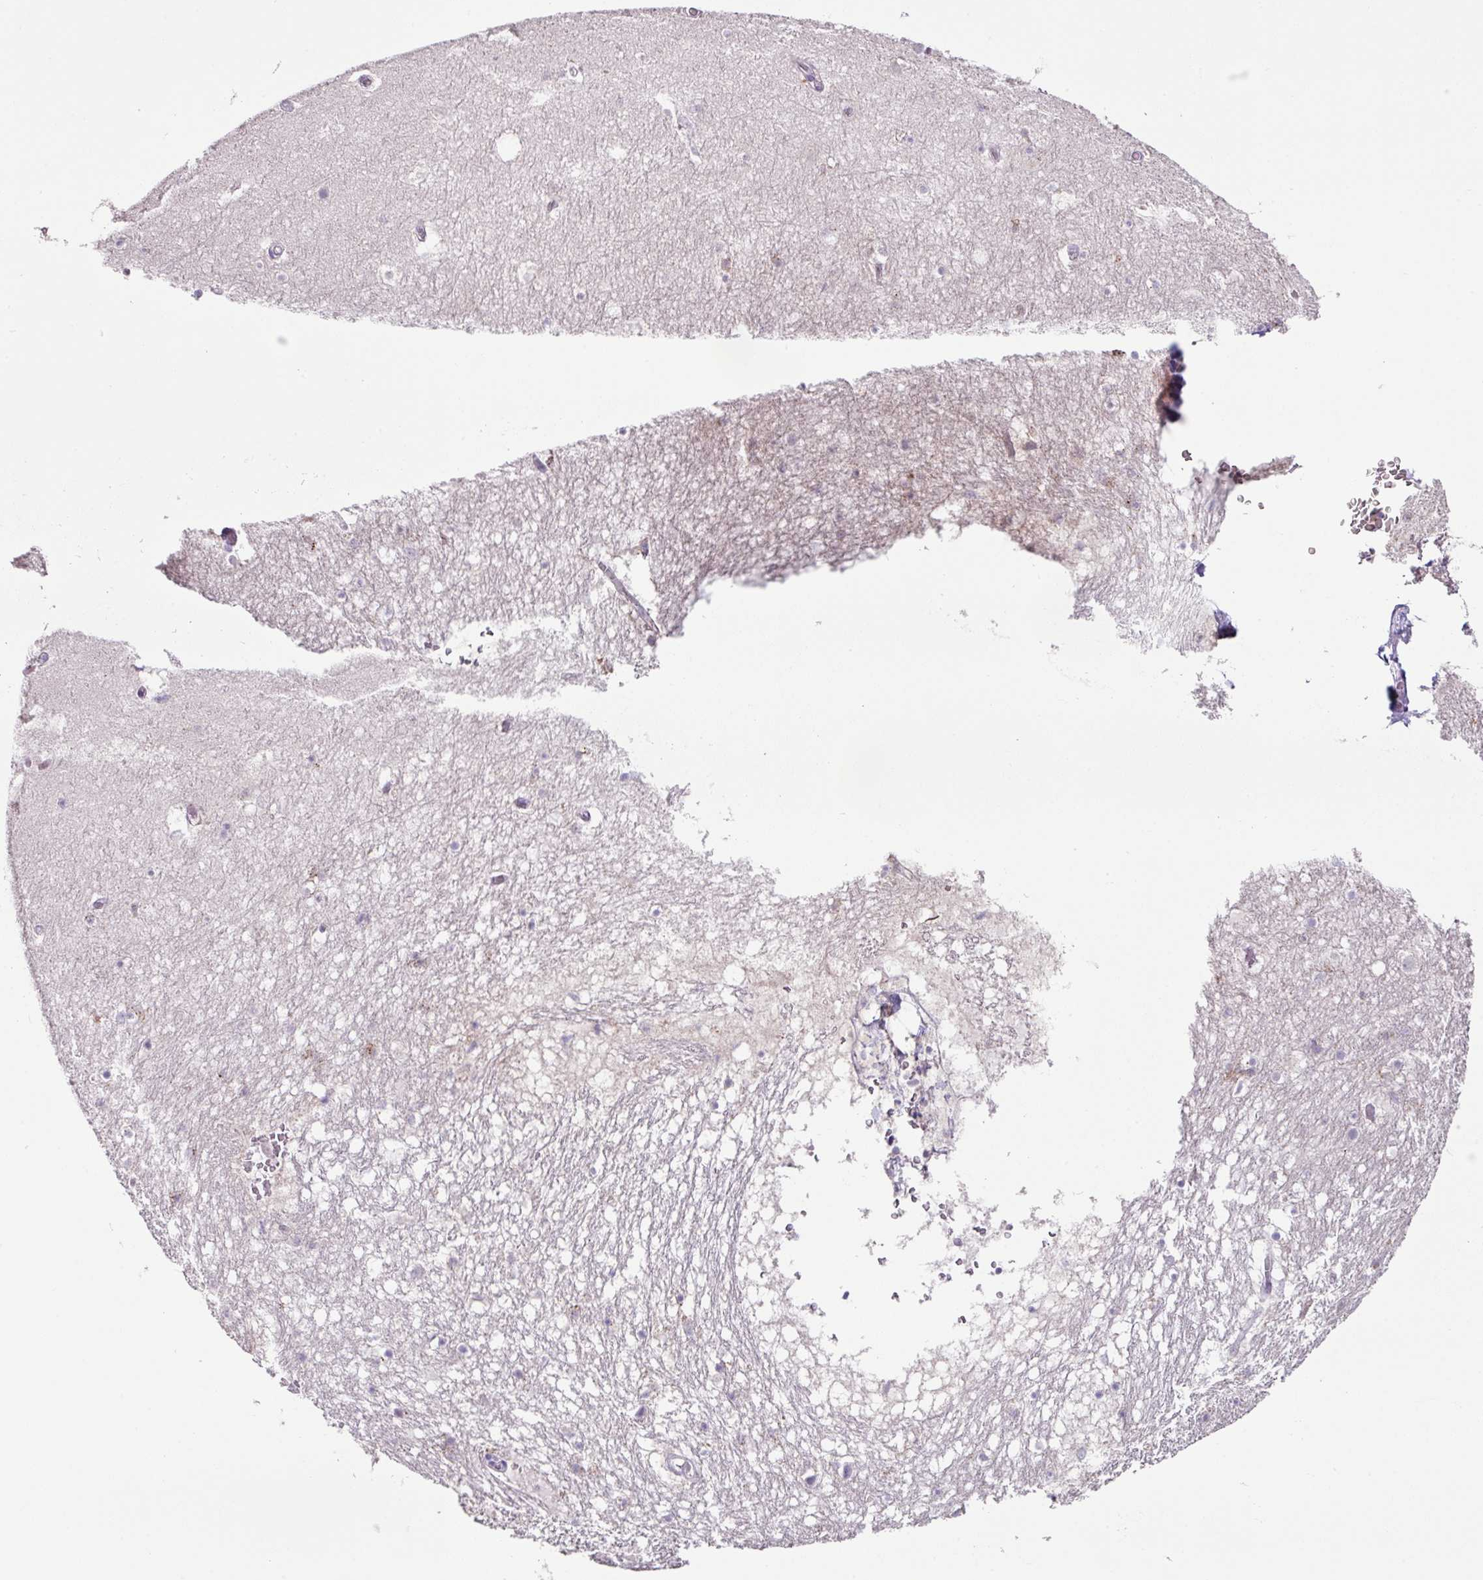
{"staining": {"intensity": "weak", "quantity": "<25%", "location": "cytoplasmic/membranous"}, "tissue": "hippocampus", "cell_type": "Glial cells", "image_type": "normal", "snomed": [{"axis": "morphology", "description": "Normal tissue, NOS"}, {"axis": "topography", "description": "Hippocampus"}], "caption": "High magnification brightfield microscopy of normal hippocampus stained with DAB (brown) and counterstained with hematoxylin (blue): glial cells show no significant staining.", "gene": "PLEKHH3", "patient": {"sex": "female", "age": 52}}